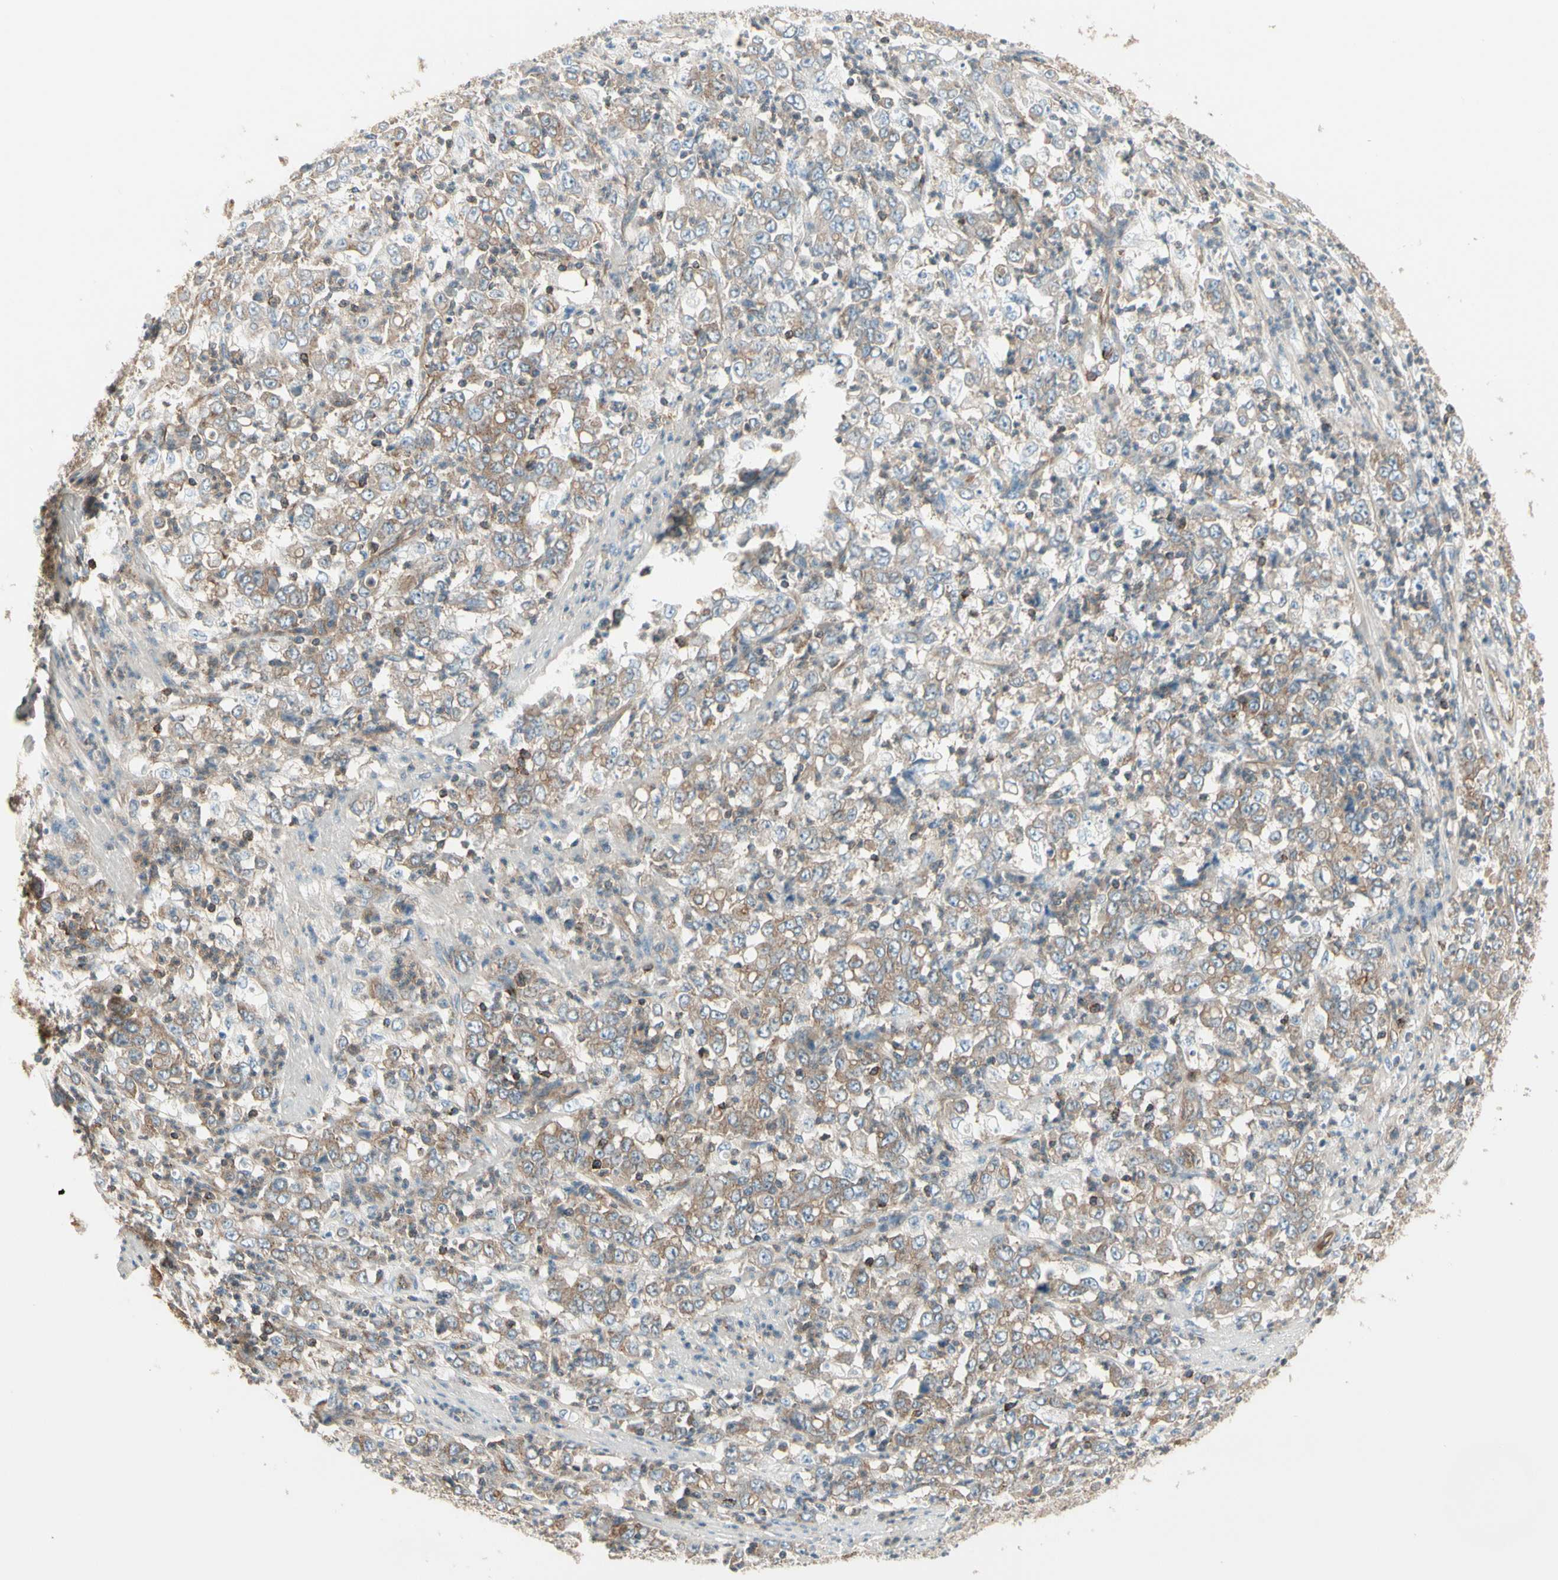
{"staining": {"intensity": "weak", "quantity": ">75%", "location": "cytoplasmic/membranous"}, "tissue": "stomach cancer", "cell_type": "Tumor cells", "image_type": "cancer", "snomed": [{"axis": "morphology", "description": "Adenocarcinoma, NOS"}, {"axis": "topography", "description": "Stomach, lower"}], "caption": "Protein expression analysis of stomach adenocarcinoma demonstrates weak cytoplasmic/membranous positivity in approximately >75% of tumor cells.", "gene": "AGFG1", "patient": {"sex": "female", "age": 71}}